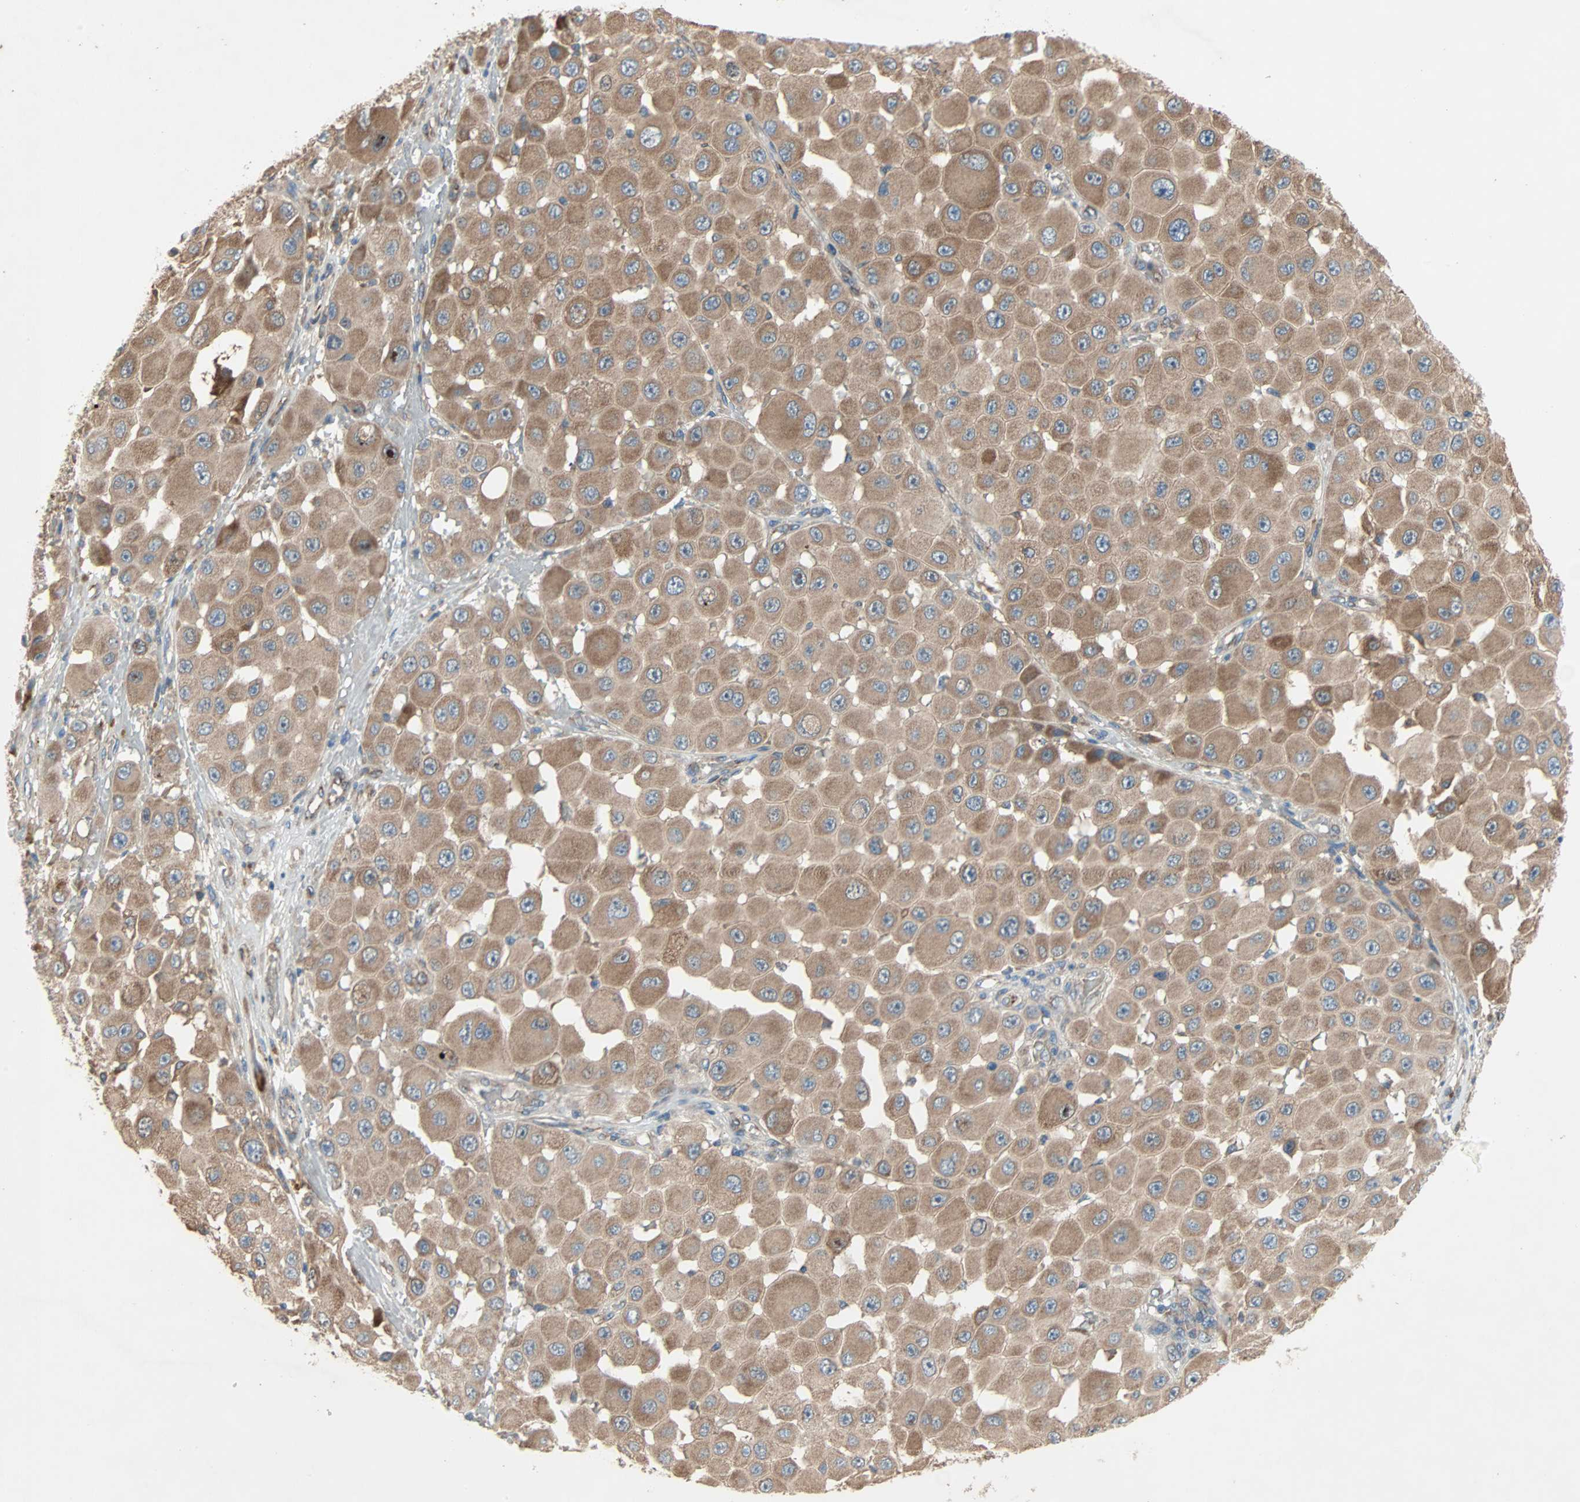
{"staining": {"intensity": "moderate", "quantity": ">75%", "location": "cytoplasmic/membranous"}, "tissue": "melanoma", "cell_type": "Tumor cells", "image_type": "cancer", "snomed": [{"axis": "morphology", "description": "Malignant melanoma, NOS"}, {"axis": "topography", "description": "Skin"}], "caption": "The photomicrograph exhibits a brown stain indicating the presence of a protein in the cytoplasmic/membranous of tumor cells in melanoma.", "gene": "XYLT1", "patient": {"sex": "female", "age": 81}}